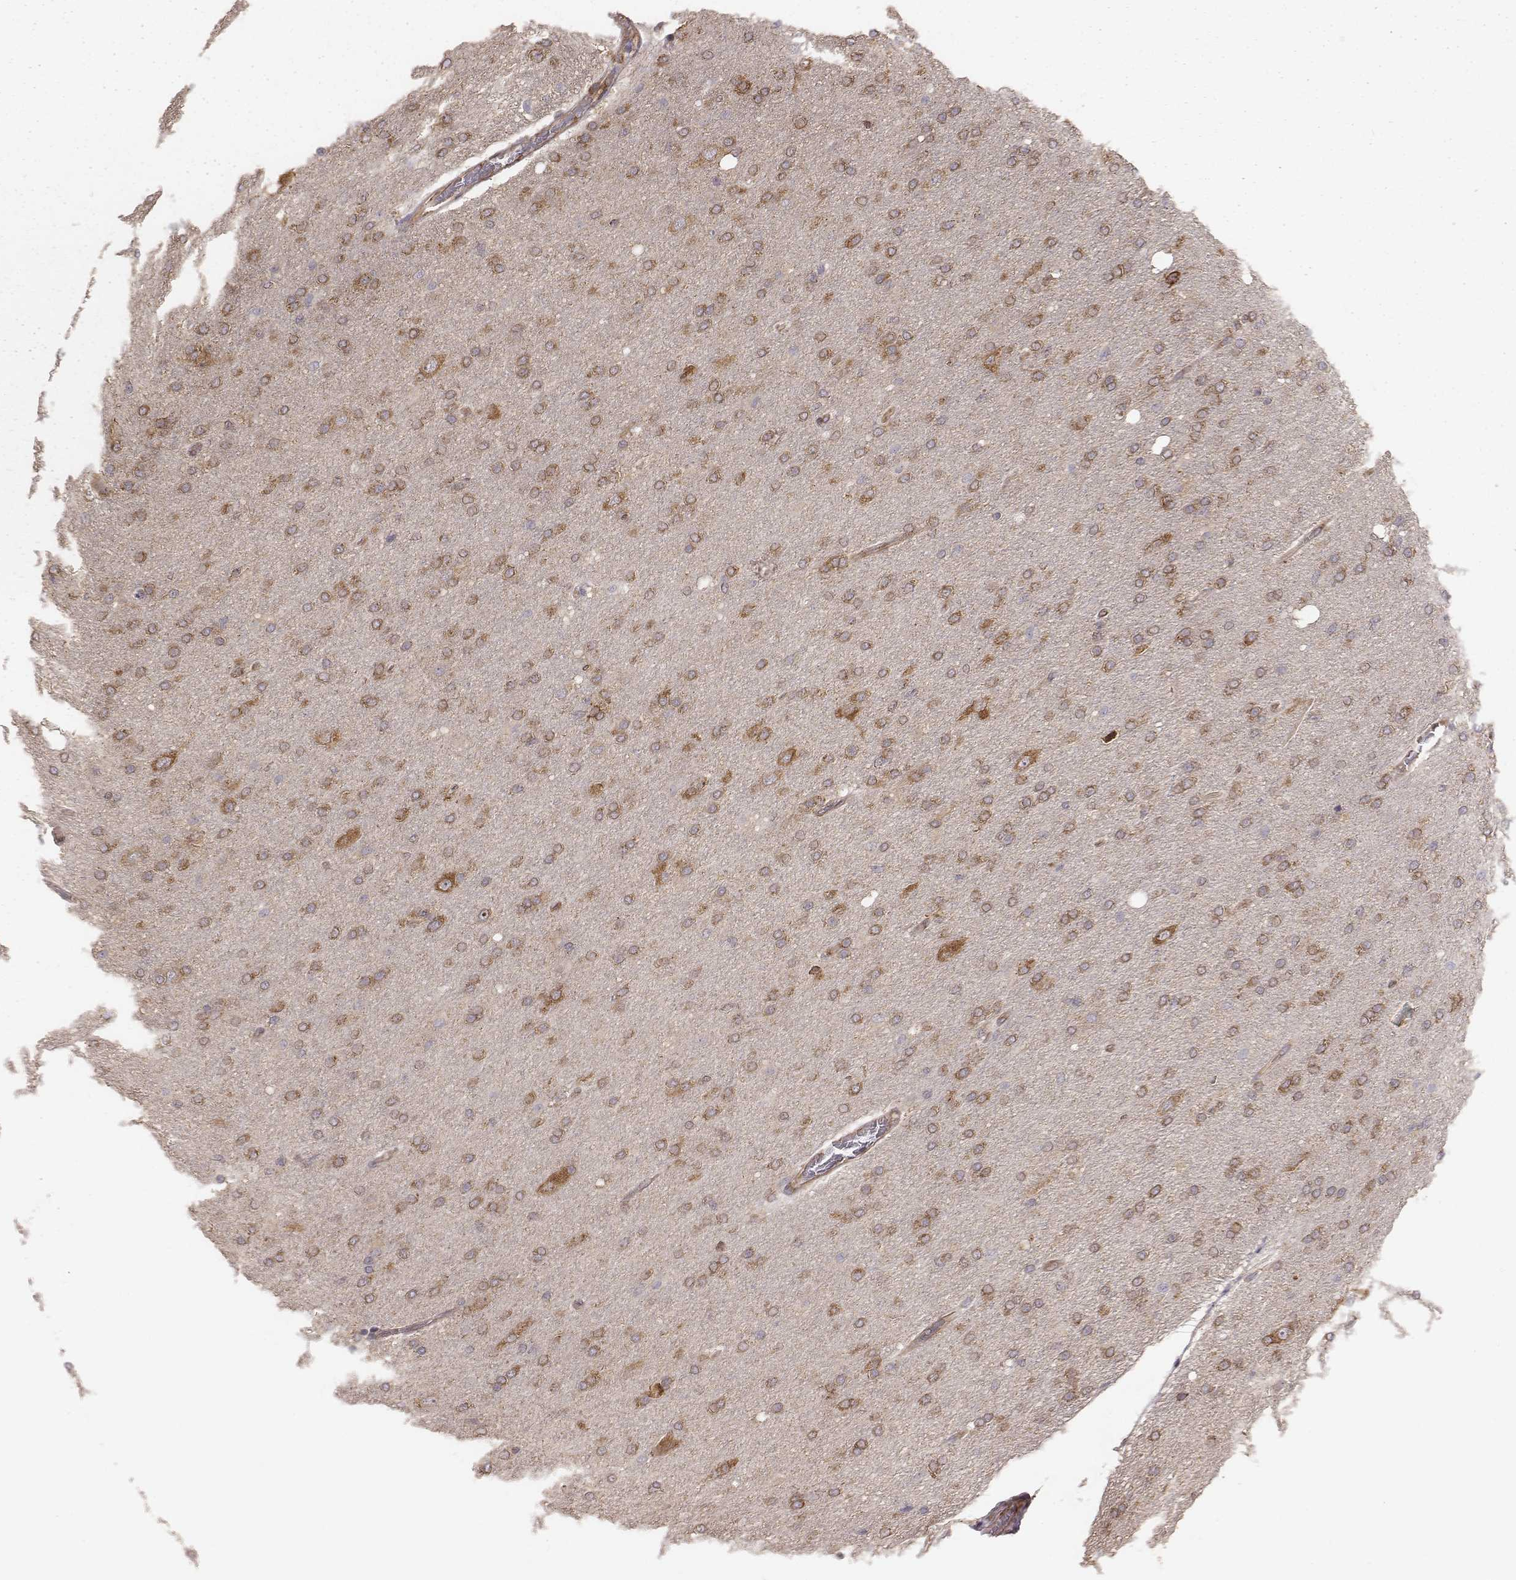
{"staining": {"intensity": "moderate", "quantity": ">75%", "location": "cytoplasmic/membranous"}, "tissue": "glioma", "cell_type": "Tumor cells", "image_type": "cancer", "snomed": [{"axis": "morphology", "description": "Glioma, malignant, High grade"}, {"axis": "topography", "description": "Cerebral cortex"}], "caption": "Tumor cells display moderate cytoplasmic/membranous staining in about >75% of cells in malignant glioma (high-grade).", "gene": "TXLNA", "patient": {"sex": "male", "age": 70}}